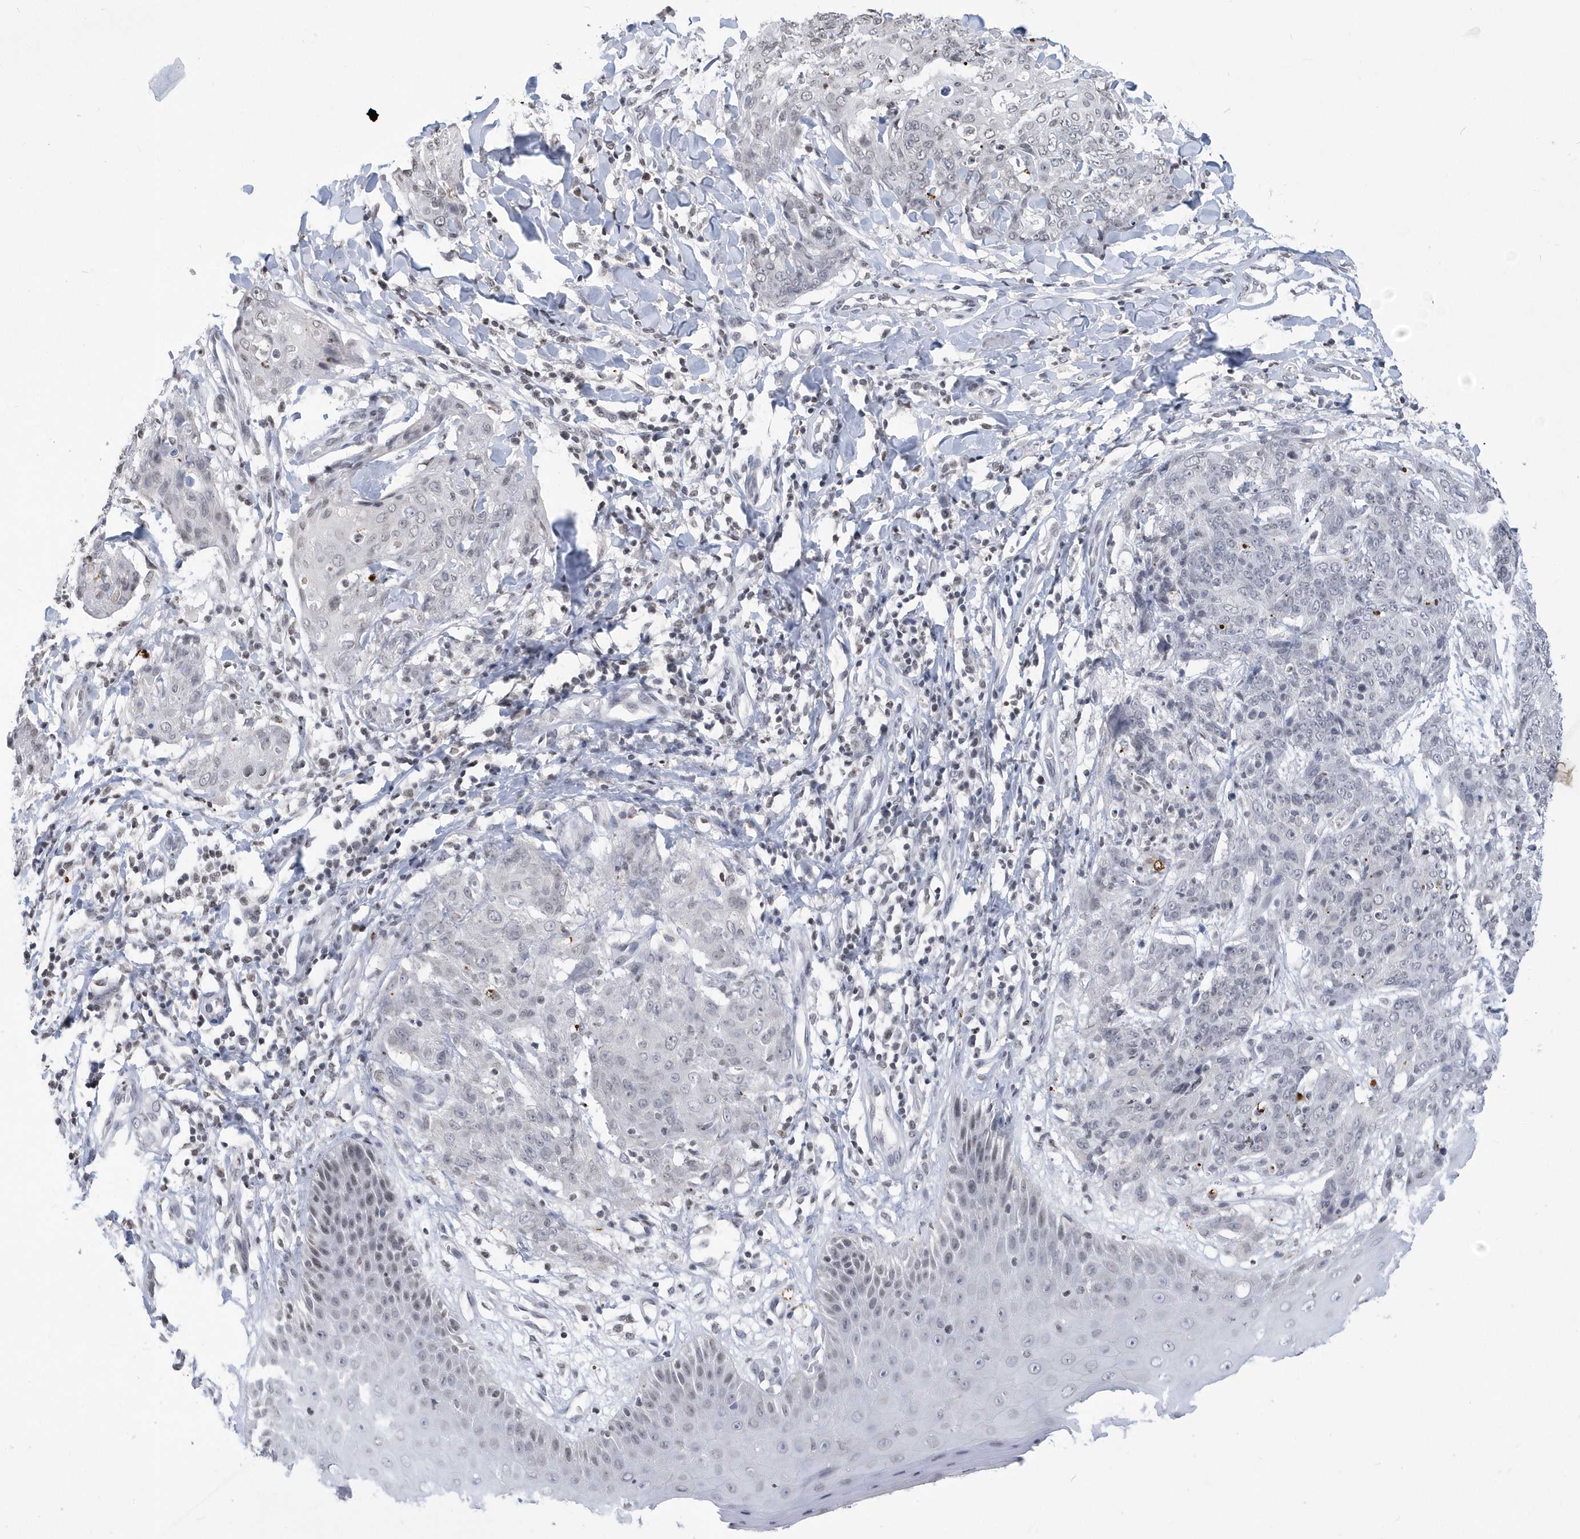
{"staining": {"intensity": "negative", "quantity": "none", "location": "none"}, "tissue": "skin cancer", "cell_type": "Tumor cells", "image_type": "cancer", "snomed": [{"axis": "morphology", "description": "Squamous cell carcinoma, NOS"}, {"axis": "topography", "description": "Skin"}, {"axis": "topography", "description": "Vulva"}], "caption": "Immunohistochemistry (IHC) image of skin cancer (squamous cell carcinoma) stained for a protein (brown), which demonstrates no positivity in tumor cells.", "gene": "VWA5B2", "patient": {"sex": "female", "age": 85}}